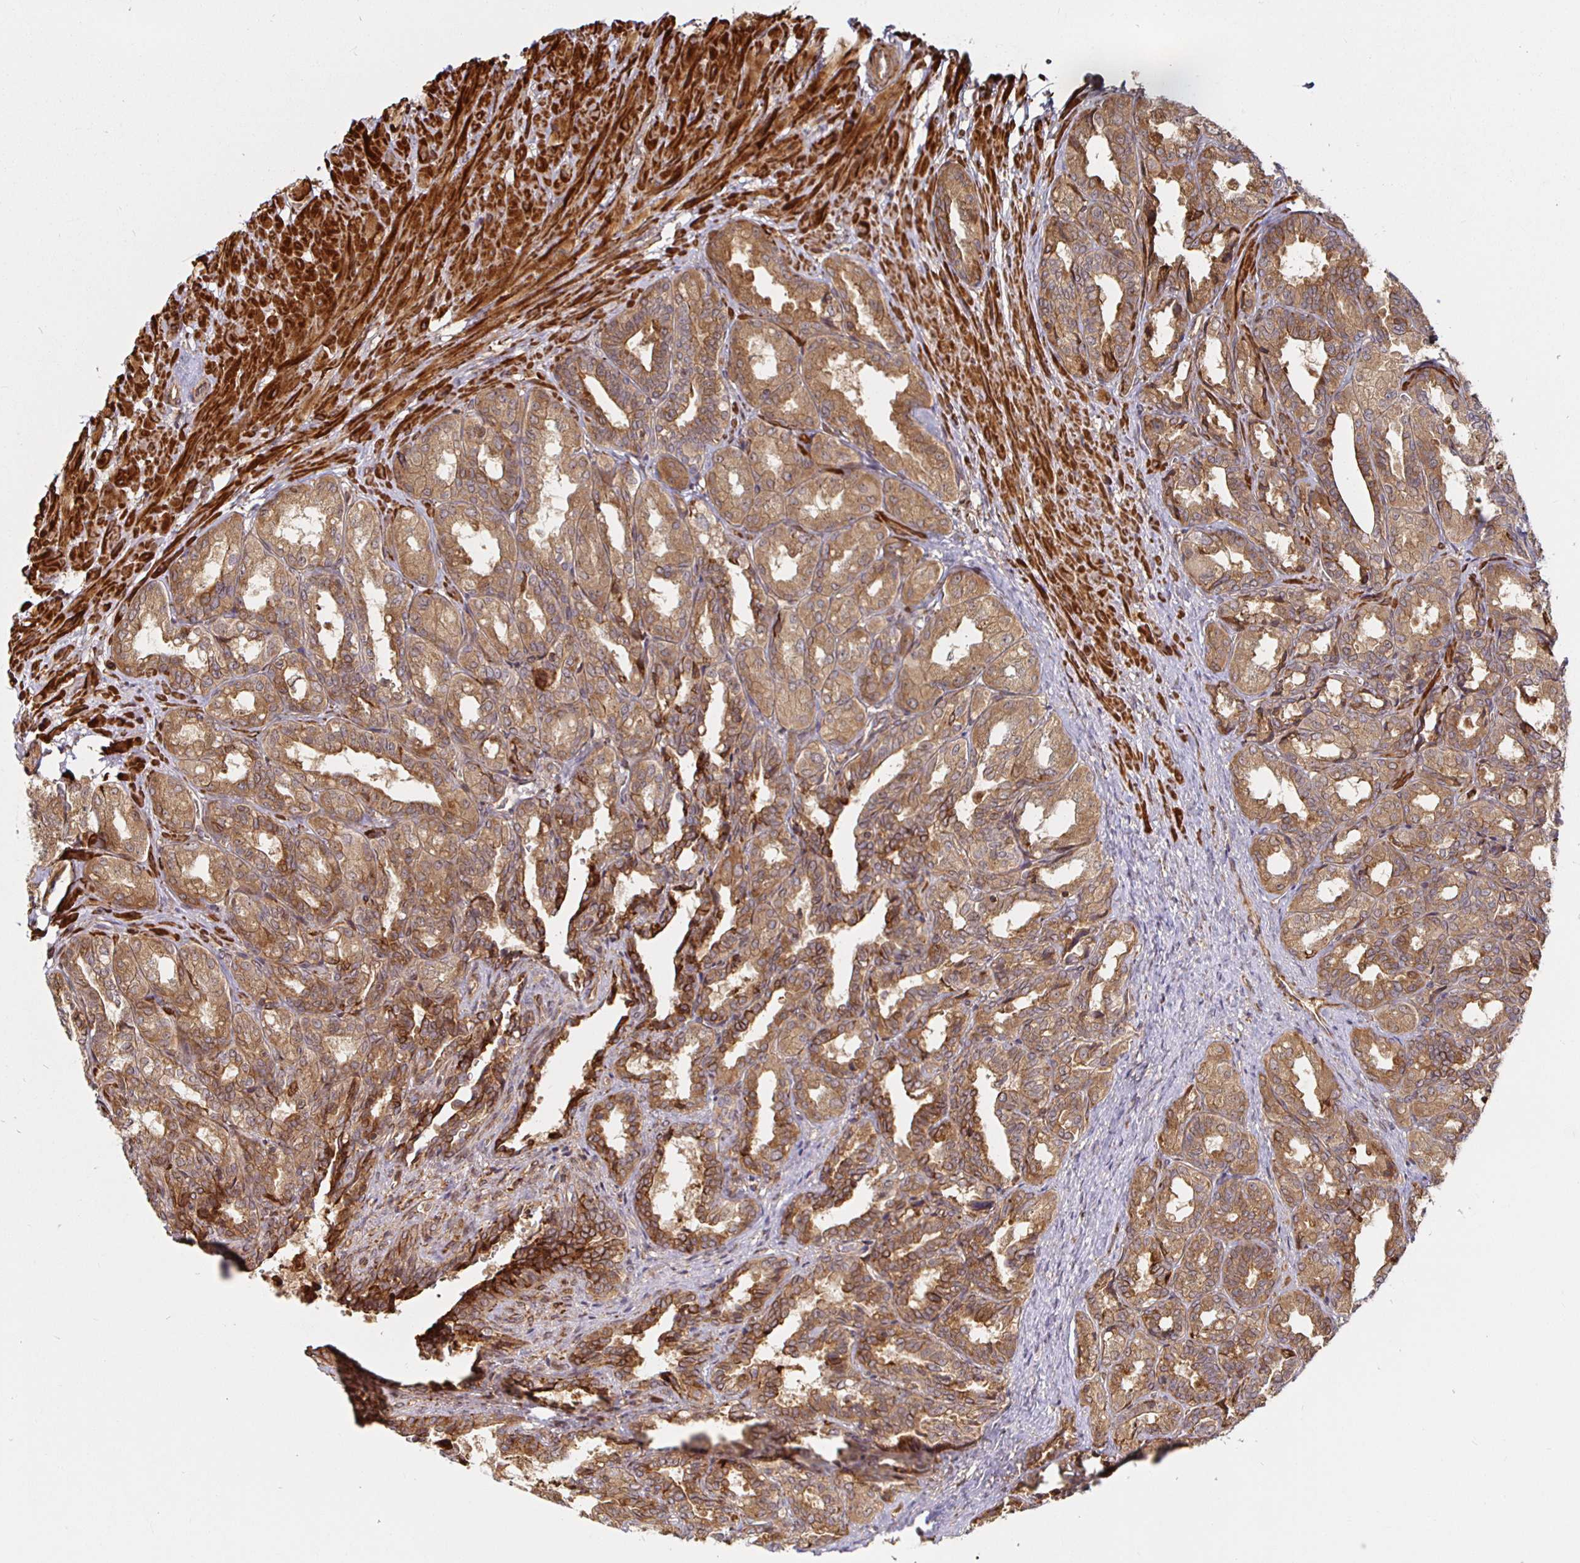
{"staining": {"intensity": "moderate", "quantity": ">75%", "location": "cytoplasmic/membranous"}, "tissue": "seminal vesicle", "cell_type": "Glandular cells", "image_type": "normal", "snomed": [{"axis": "morphology", "description": "Normal tissue, NOS"}, {"axis": "topography", "description": "Seminal veicle"}], "caption": "IHC micrograph of unremarkable seminal vesicle: seminal vesicle stained using immunohistochemistry (IHC) exhibits medium levels of moderate protein expression localized specifically in the cytoplasmic/membranous of glandular cells, appearing as a cytoplasmic/membranous brown color.", "gene": "STRAP", "patient": {"sex": "male", "age": 68}}